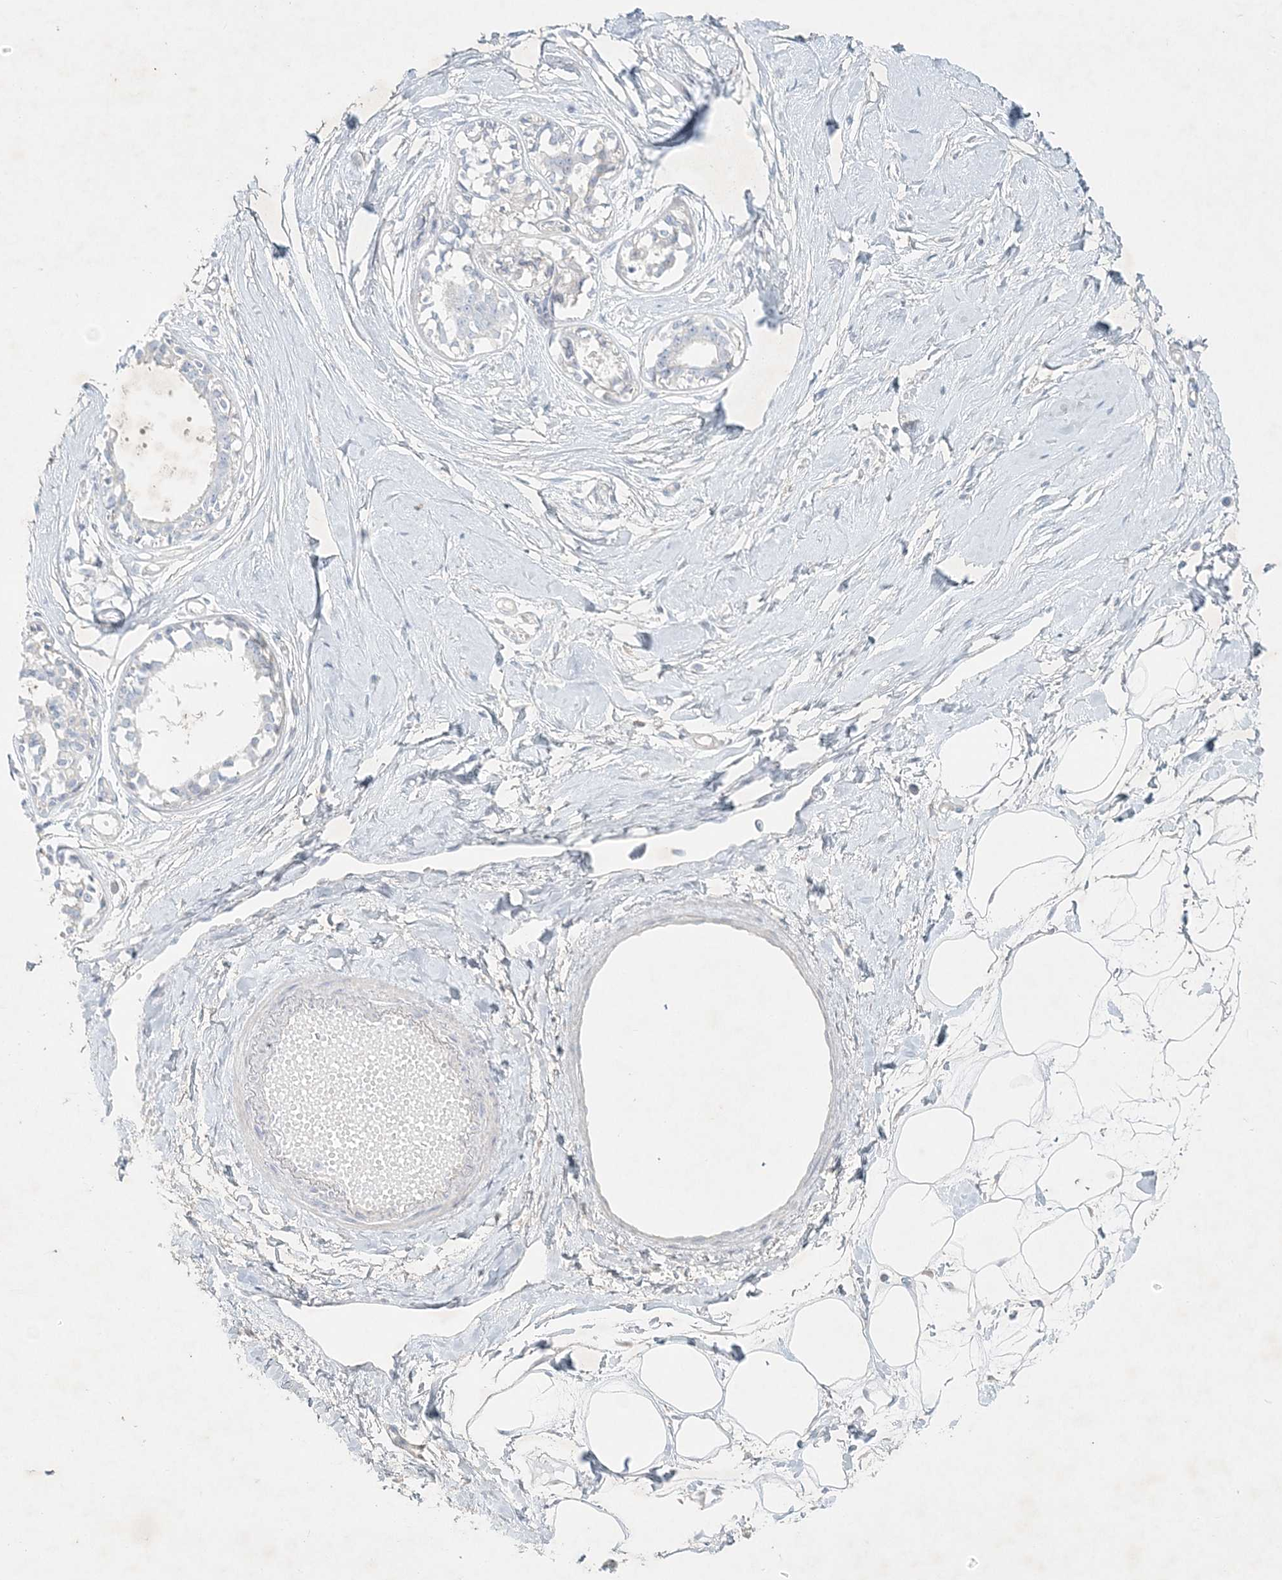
{"staining": {"intensity": "negative", "quantity": "none", "location": "none"}, "tissue": "breast", "cell_type": "Adipocytes", "image_type": "normal", "snomed": [{"axis": "morphology", "description": "Normal tissue, NOS"}, {"axis": "topography", "description": "Breast"}], "caption": "IHC of normal human breast shows no positivity in adipocytes.", "gene": "STK11IP", "patient": {"sex": "female", "age": 45}}